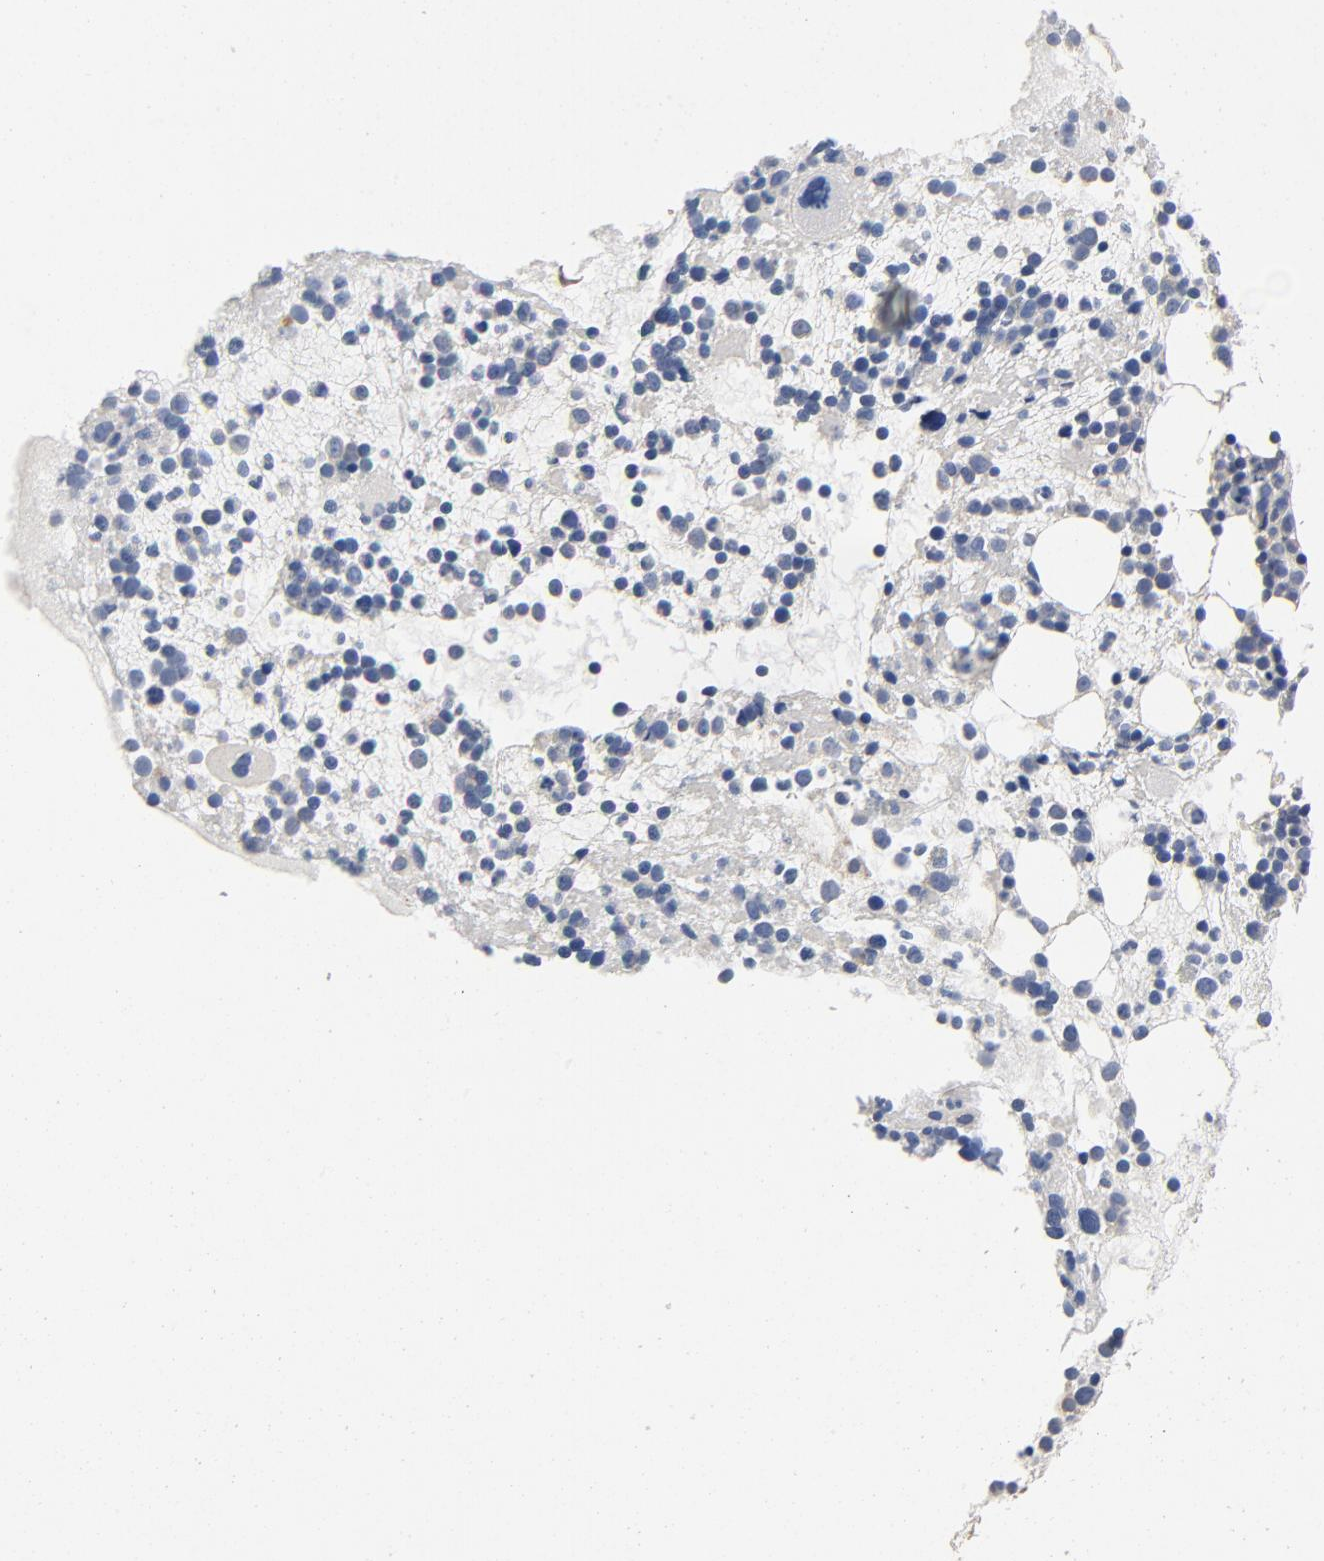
{"staining": {"intensity": "weak", "quantity": "<25%", "location": "cytoplasmic/membranous"}, "tissue": "bone marrow", "cell_type": "Hematopoietic cells", "image_type": "normal", "snomed": [{"axis": "morphology", "description": "Normal tissue, NOS"}, {"axis": "topography", "description": "Bone marrow"}], "caption": "Protein analysis of unremarkable bone marrow demonstrates no significant expression in hematopoietic cells. (Stains: DAB IHC with hematoxylin counter stain, Microscopy: brightfield microscopy at high magnification).", "gene": "CCDC134", "patient": {"sex": "male", "age": 15}}